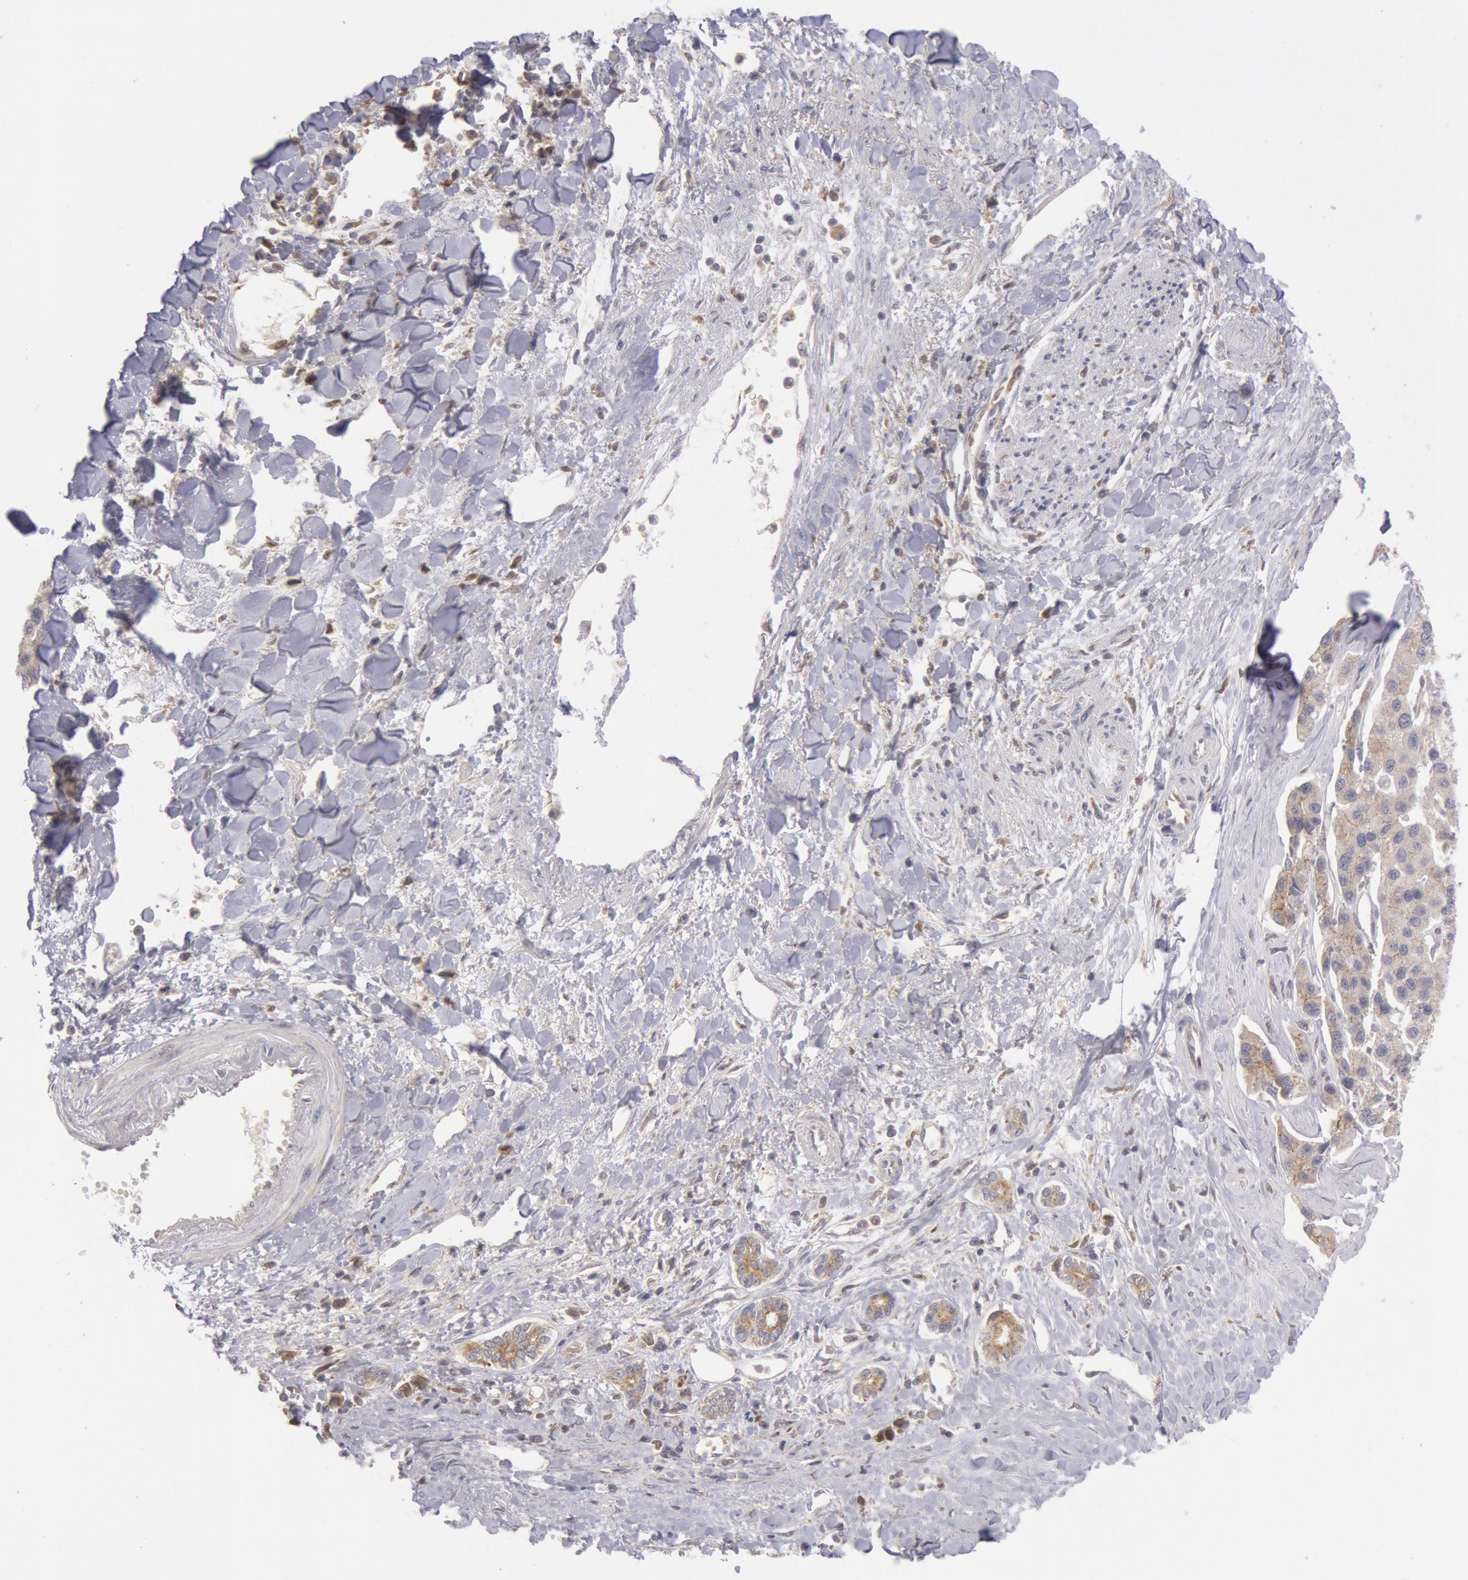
{"staining": {"intensity": "weak", "quantity": "25%-75%", "location": "cytoplasmic/membranous"}, "tissue": "liver cancer", "cell_type": "Tumor cells", "image_type": "cancer", "snomed": [{"axis": "morphology", "description": "Carcinoma, Hepatocellular, NOS"}, {"axis": "topography", "description": "Liver"}], "caption": "Human liver hepatocellular carcinoma stained with a protein marker demonstrates weak staining in tumor cells.", "gene": "PLA2G6", "patient": {"sex": "female", "age": 85}}